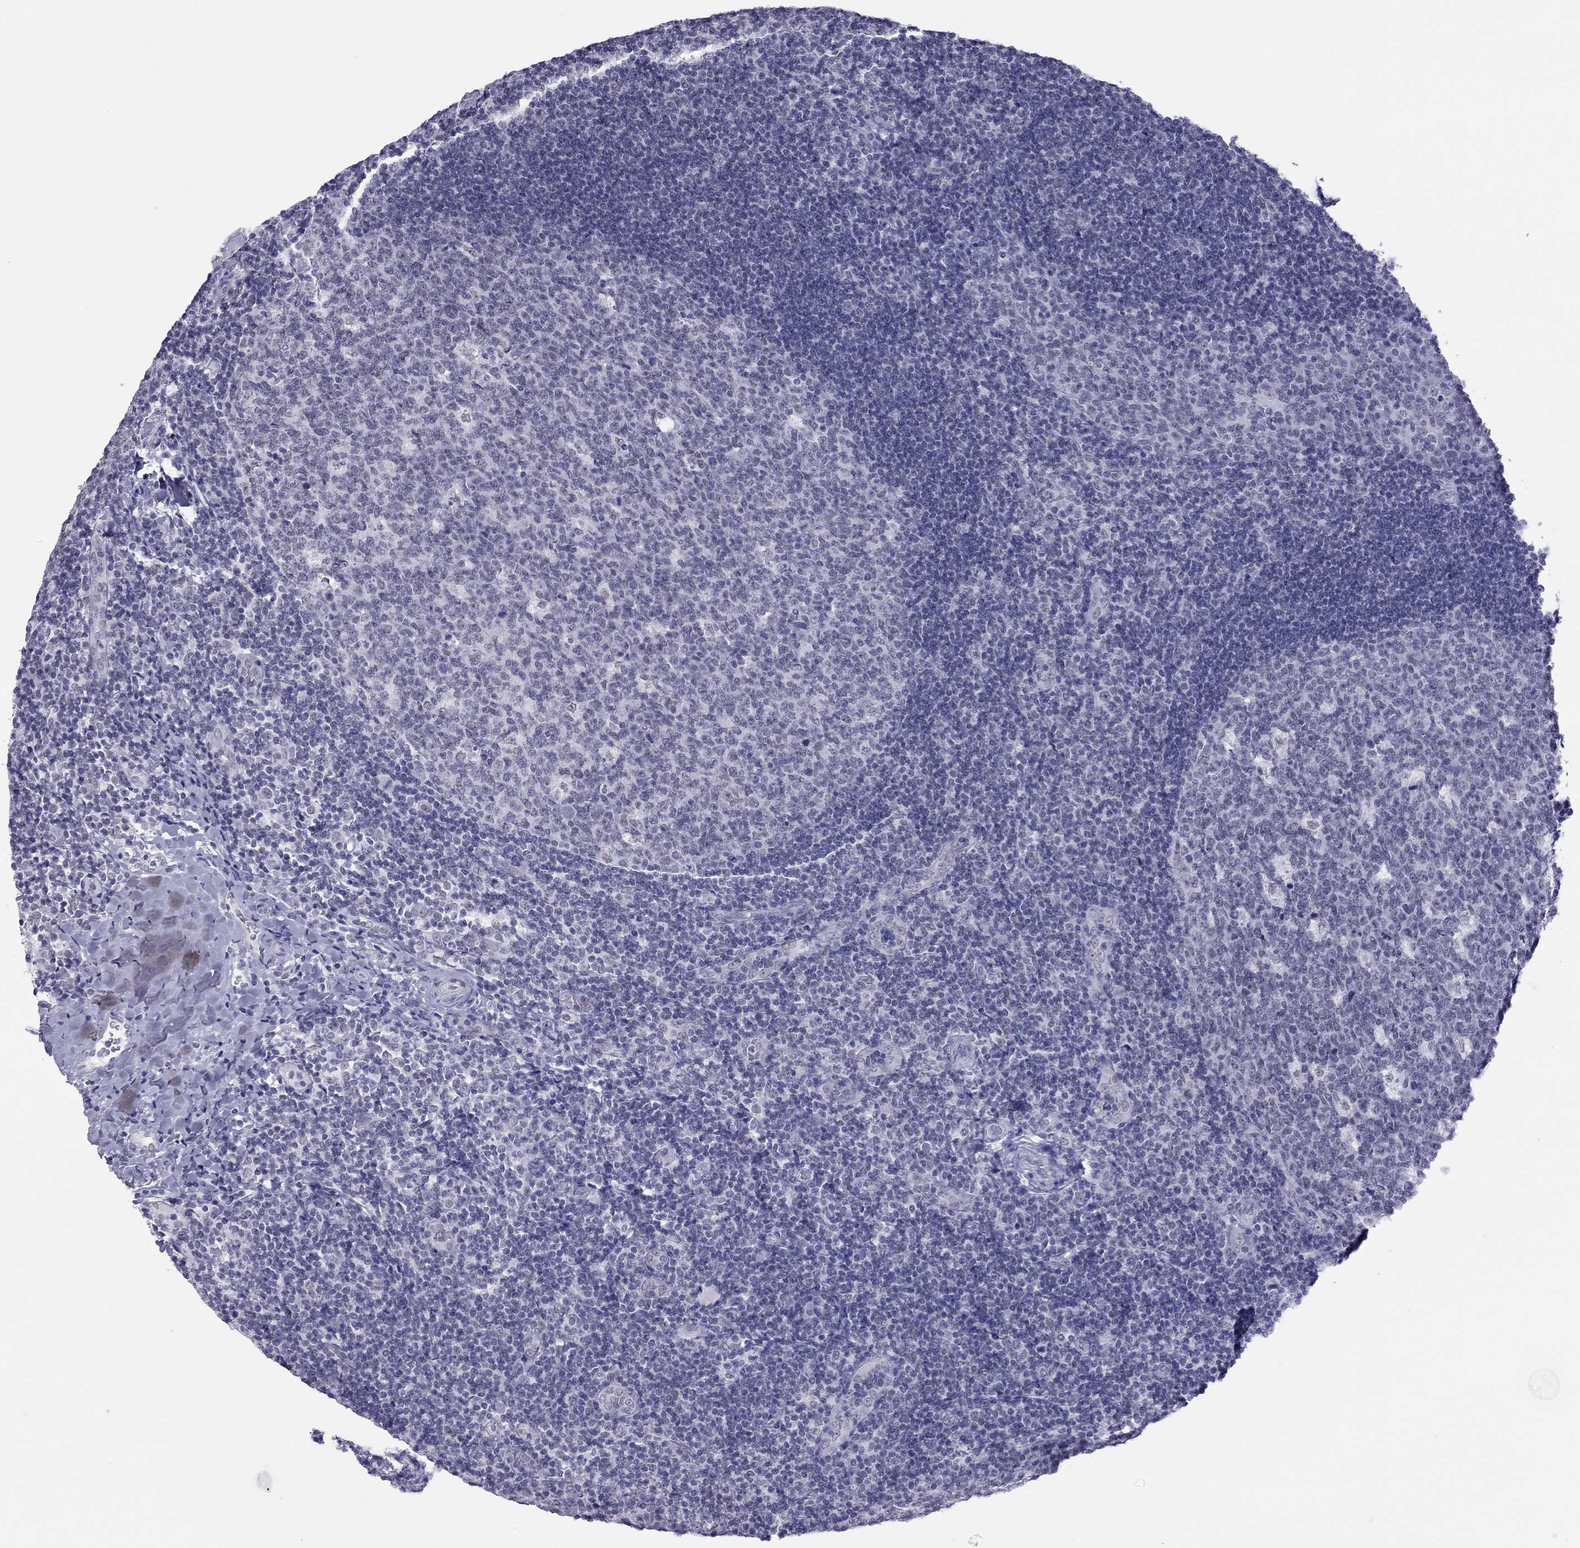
{"staining": {"intensity": "negative", "quantity": "none", "location": "none"}, "tissue": "tonsil", "cell_type": "Germinal center cells", "image_type": "normal", "snomed": [{"axis": "morphology", "description": "Normal tissue, NOS"}, {"axis": "topography", "description": "Tonsil"}], "caption": "Immunohistochemistry image of normal tonsil: human tonsil stained with DAB reveals no significant protein positivity in germinal center cells.", "gene": "JHY", "patient": {"sex": "male", "age": 17}}